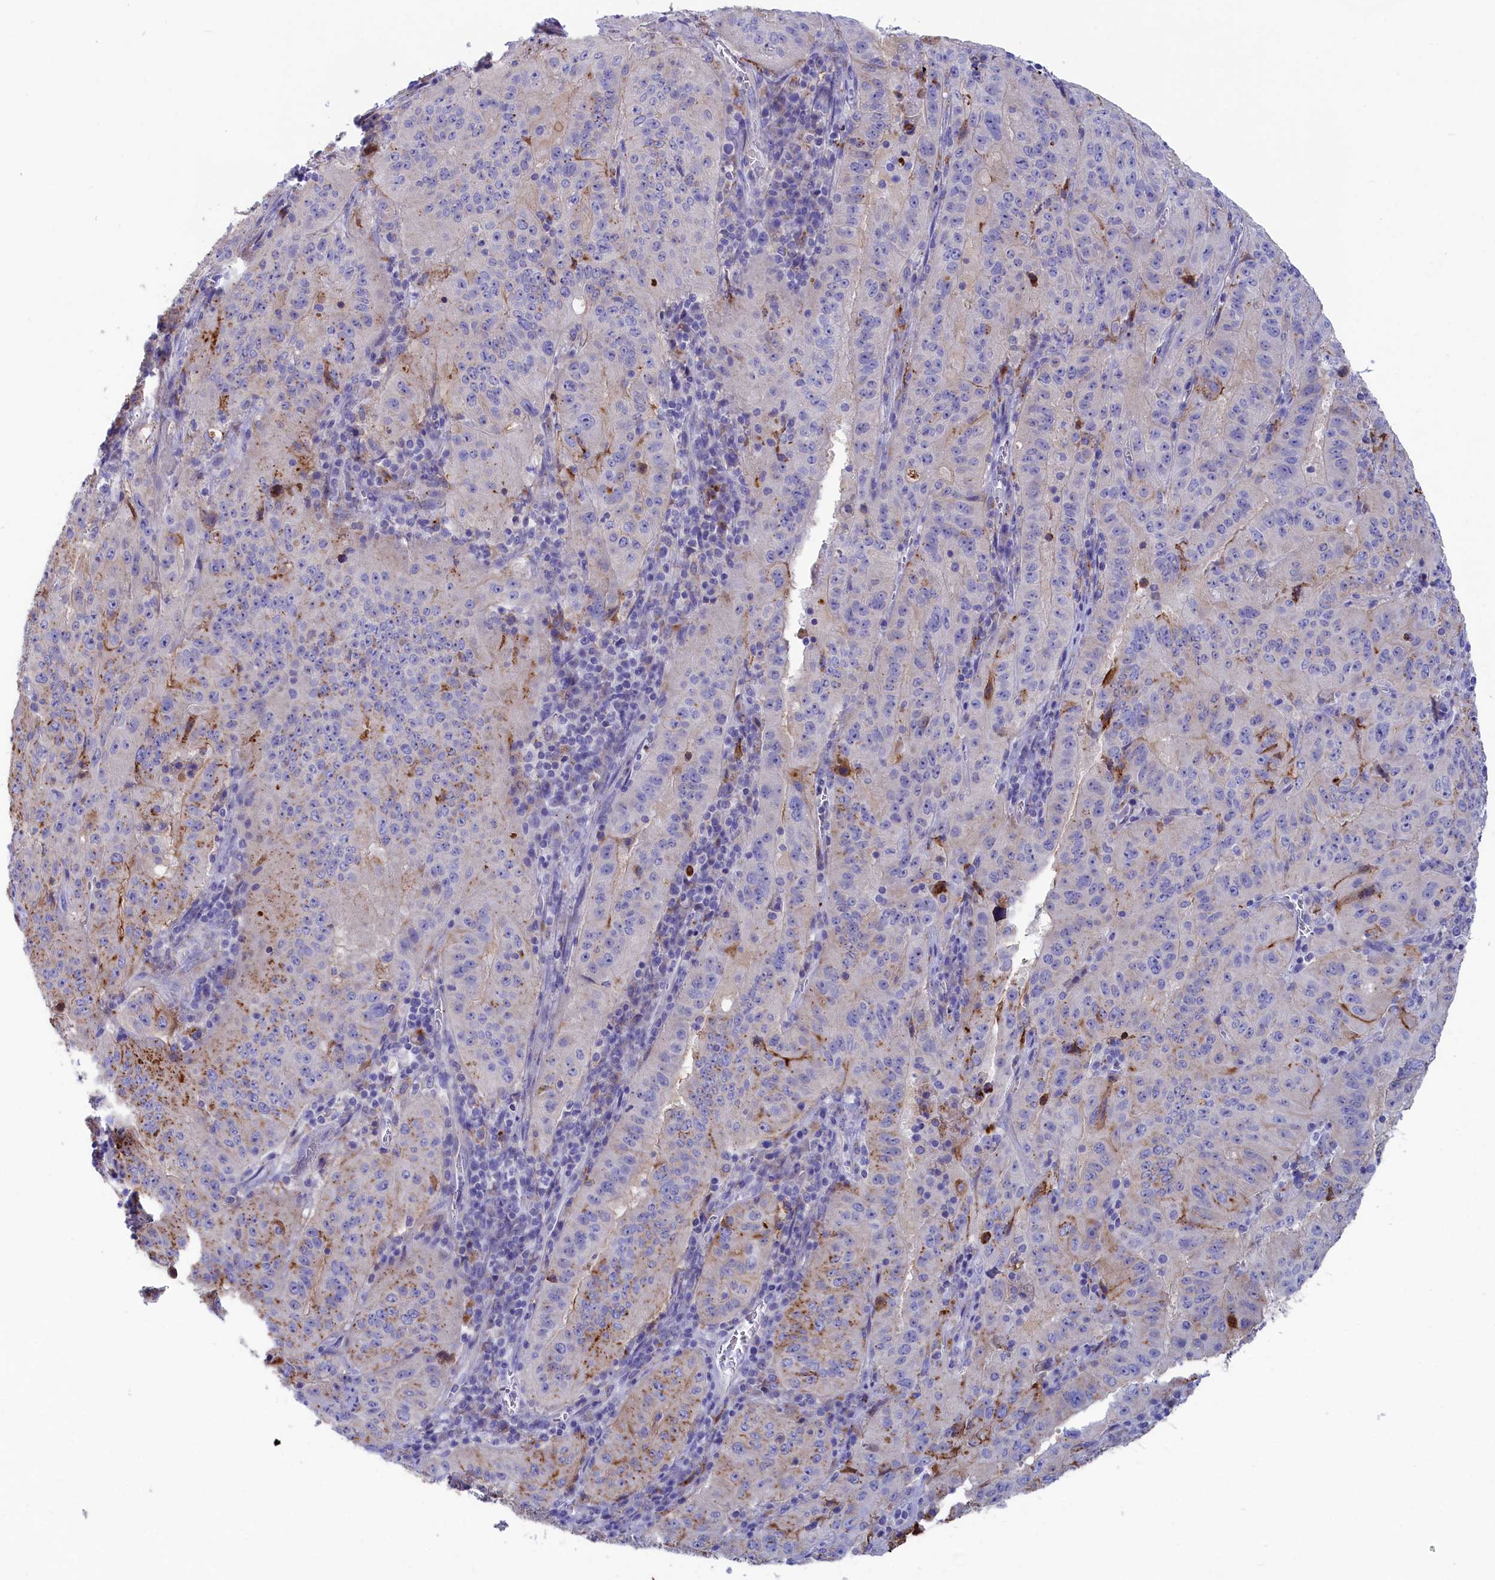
{"staining": {"intensity": "negative", "quantity": "none", "location": "none"}, "tissue": "pancreatic cancer", "cell_type": "Tumor cells", "image_type": "cancer", "snomed": [{"axis": "morphology", "description": "Adenocarcinoma, NOS"}, {"axis": "topography", "description": "Pancreas"}], "caption": "Immunohistochemical staining of pancreatic adenocarcinoma displays no significant staining in tumor cells.", "gene": "WDR6", "patient": {"sex": "male", "age": 63}}